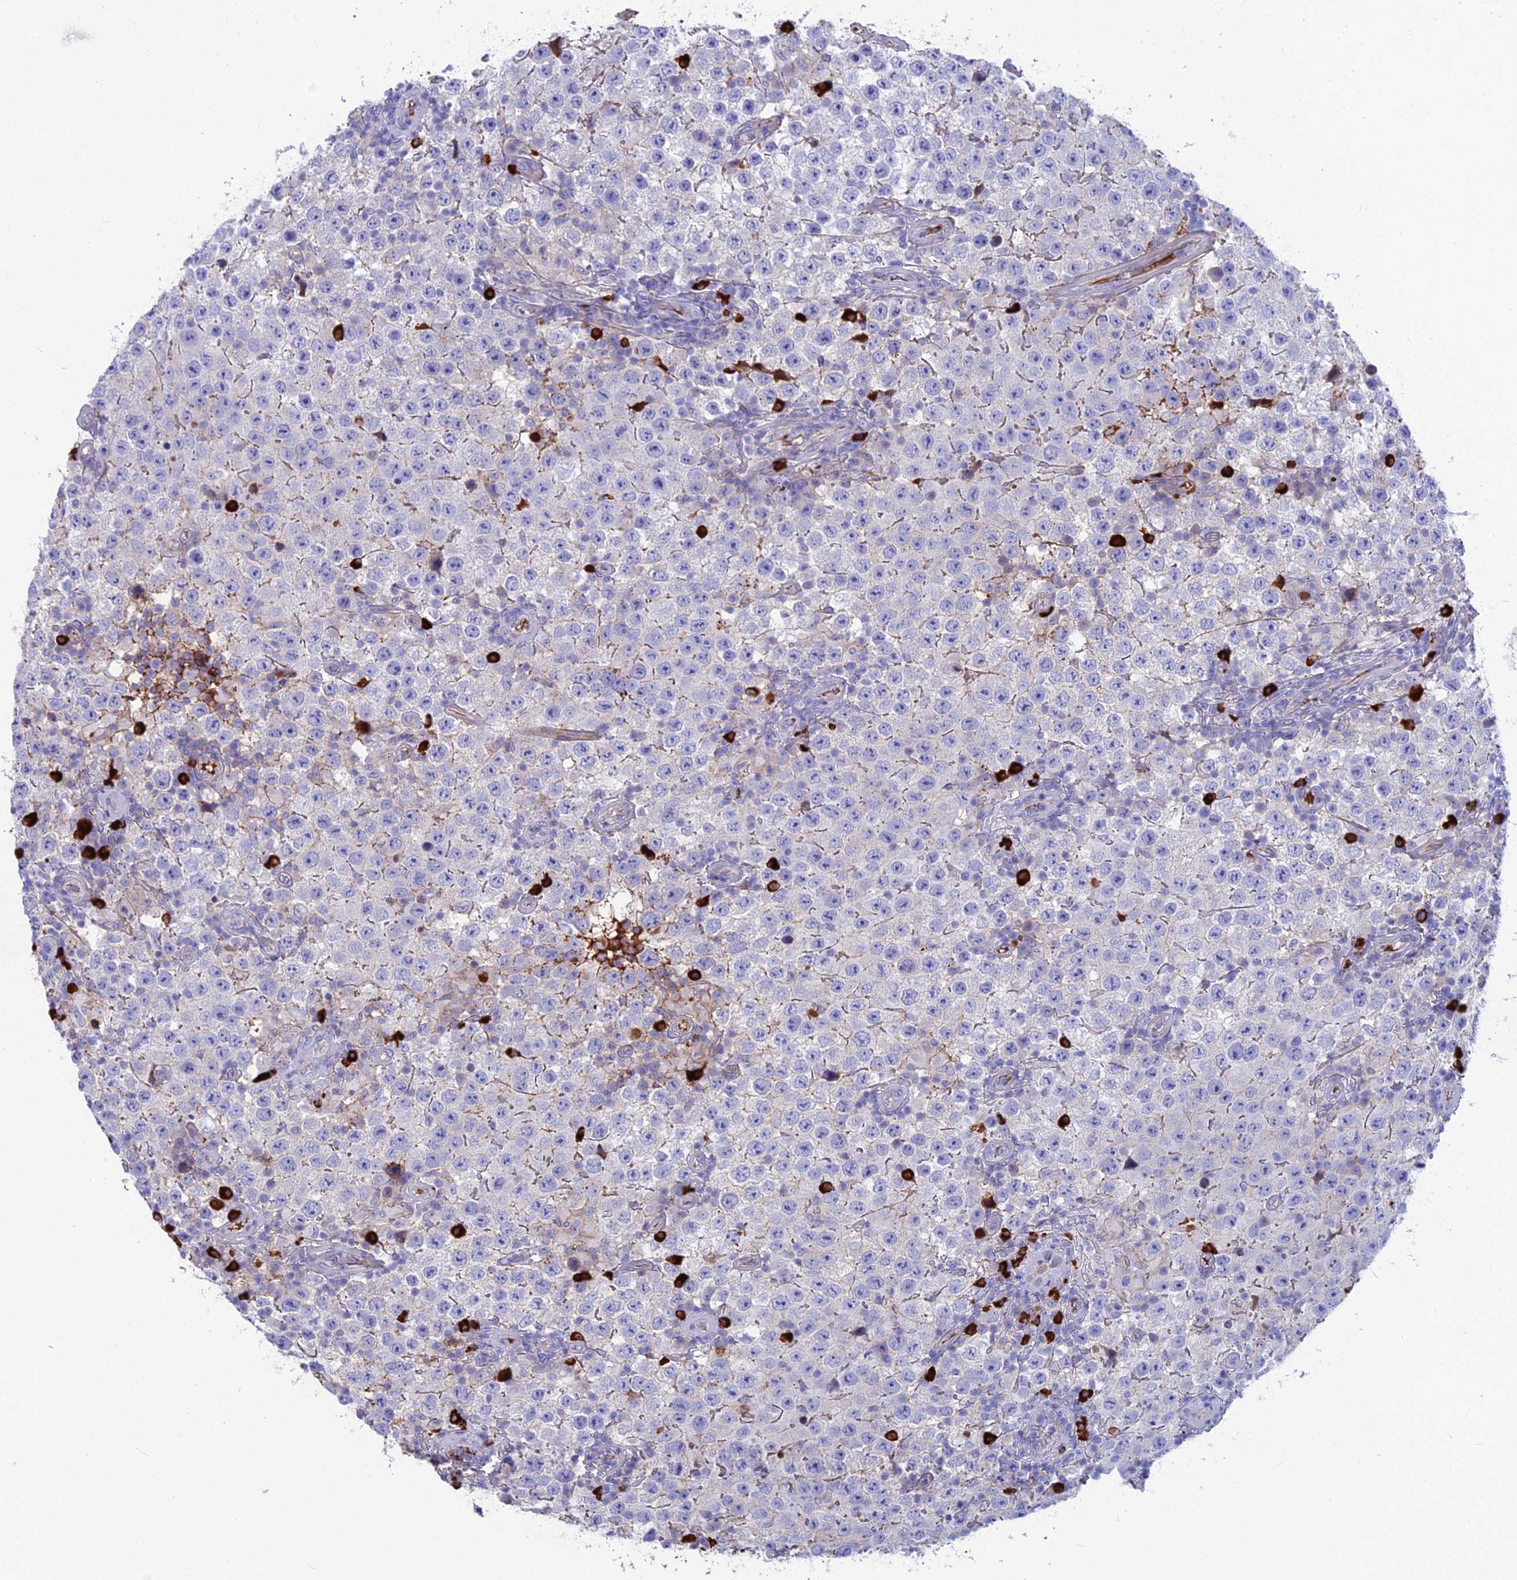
{"staining": {"intensity": "weak", "quantity": "25%-75%", "location": "cytoplasmic/membranous"}, "tissue": "testis cancer", "cell_type": "Tumor cells", "image_type": "cancer", "snomed": [{"axis": "morphology", "description": "Normal tissue, NOS"}, {"axis": "morphology", "description": "Urothelial carcinoma, High grade"}, {"axis": "morphology", "description": "Seminoma, NOS"}, {"axis": "morphology", "description": "Carcinoma, Embryonal, NOS"}, {"axis": "topography", "description": "Urinary bladder"}, {"axis": "topography", "description": "Testis"}], "caption": "Immunohistochemistry histopathology image of human testis cancer (seminoma) stained for a protein (brown), which reveals low levels of weak cytoplasmic/membranous staining in approximately 25%-75% of tumor cells.", "gene": "SNAP91", "patient": {"sex": "male", "age": 41}}